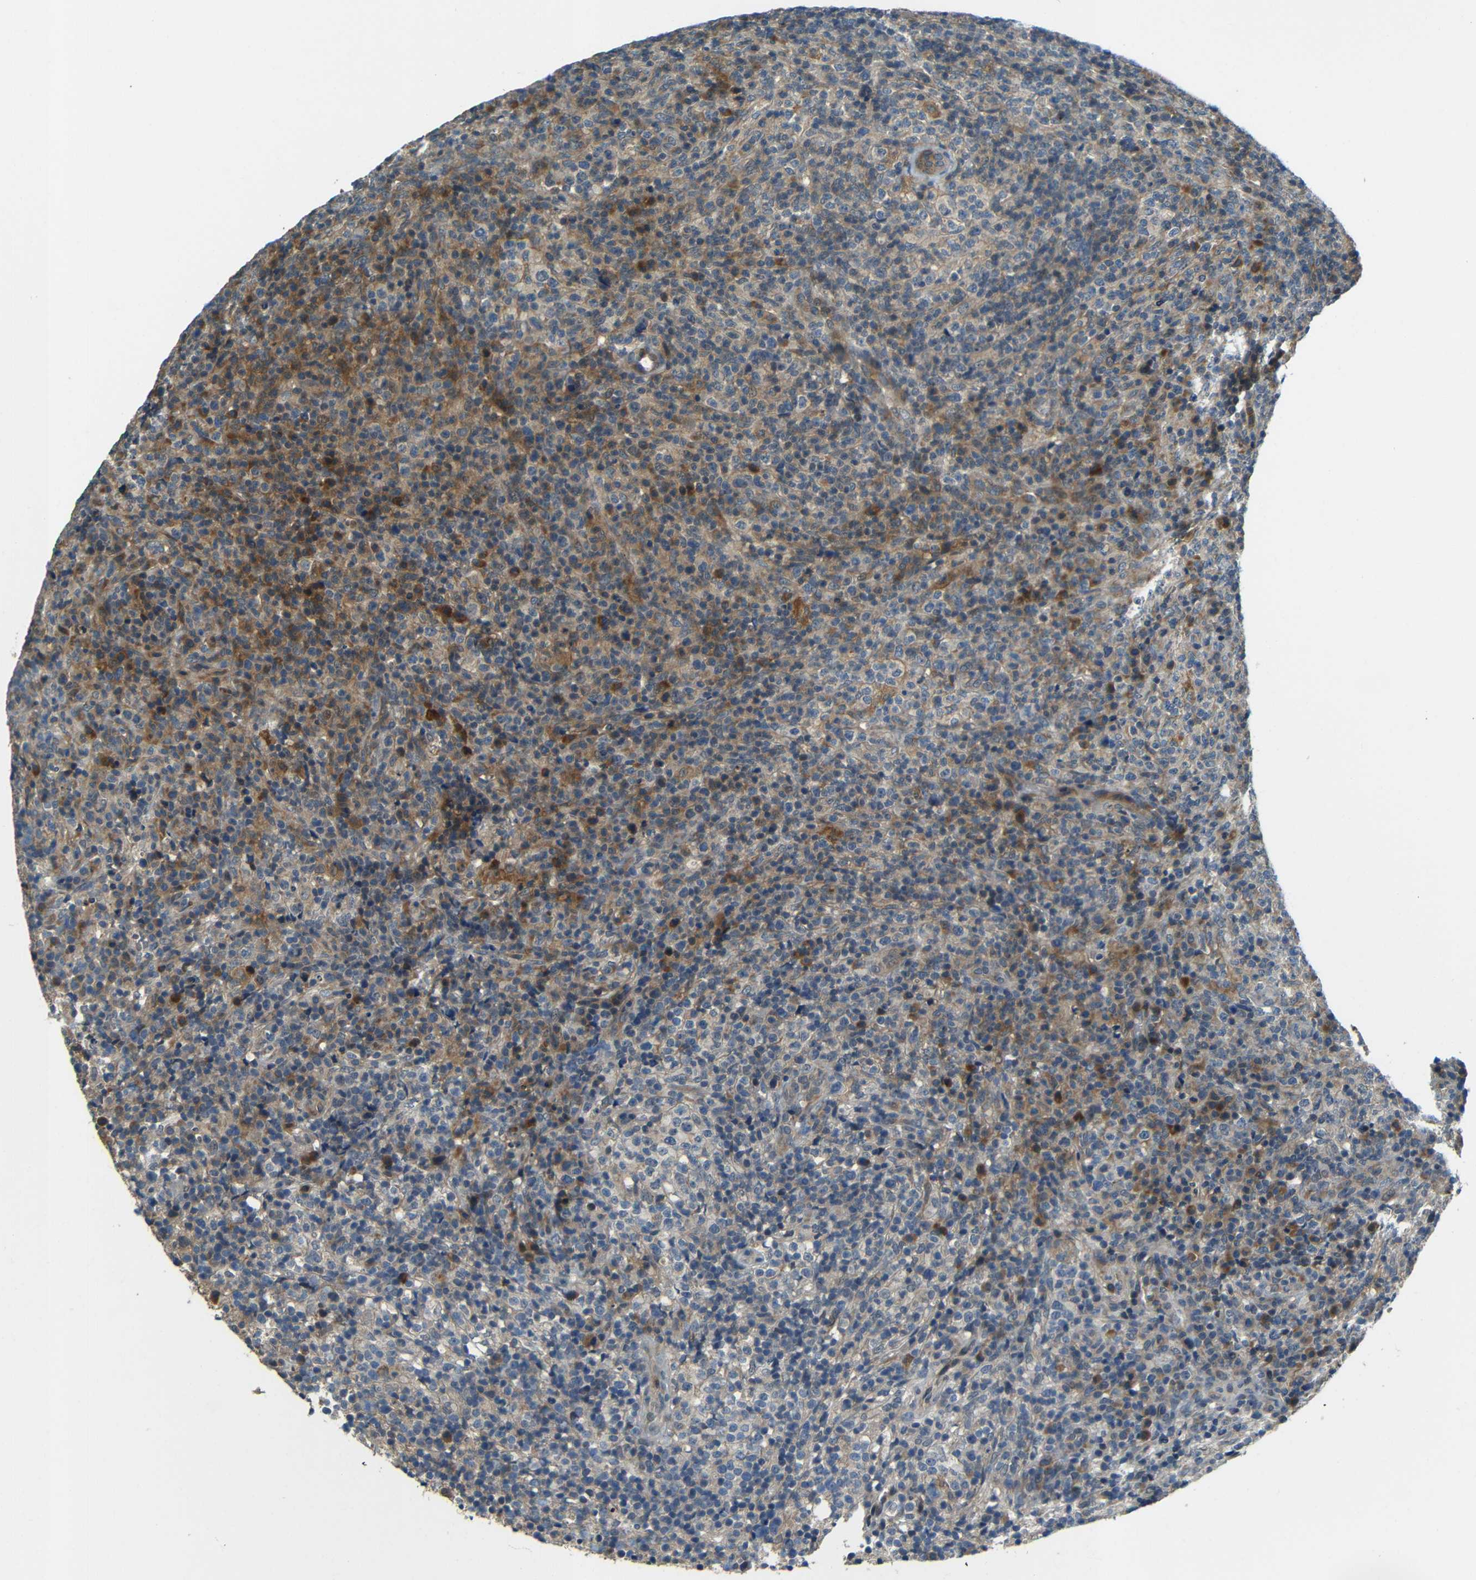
{"staining": {"intensity": "moderate", "quantity": "25%-75%", "location": "cytoplasmic/membranous"}, "tissue": "lymphoma", "cell_type": "Tumor cells", "image_type": "cancer", "snomed": [{"axis": "morphology", "description": "Malignant lymphoma, non-Hodgkin's type, High grade"}, {"axis": "topography", "description": "Lymph node"}], "caption": "This image exhibits immunohistochemistry (IHC) staining of high-grade malignant lymphoma, non-Hodgkin's type, with medium moderate cytoplasmic/membranous staining in about 25%-75% of tumor cells.", "gene": "FNDC3A", "patient": {"sex": "female", "age": 76}}